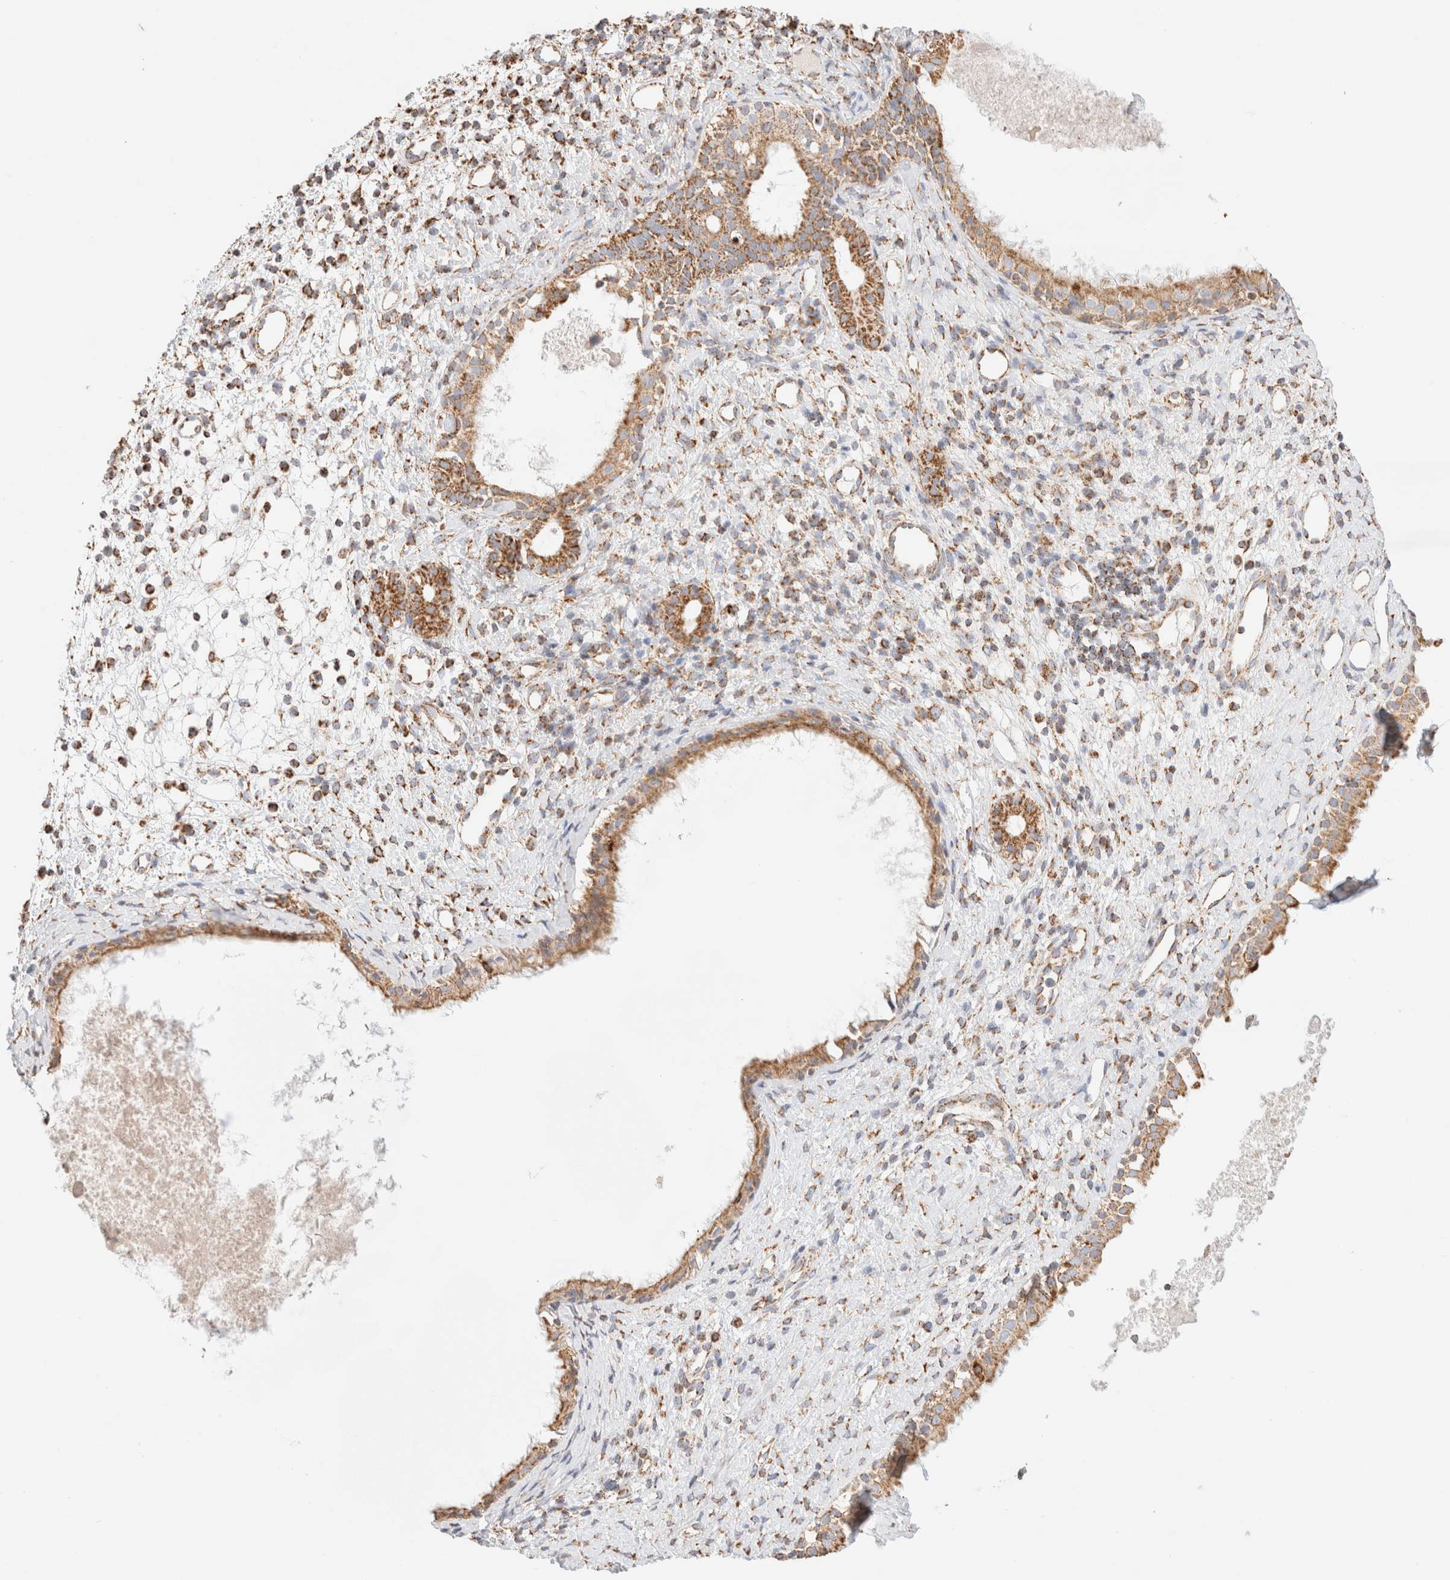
{"staining": {"intensity": "moderate", "quantity": ">75%", "location": "cytoplasmic/membranous"}, "tissue": "nasopharynx", "cell_type": "Respiratory epithelial cells", "image_type": "normal", "snomed": [{"axis": "morphology", "description": "Normal tissue, NOS"}, {"axis": "topography", "description": "Nasopharynx"}], "caption": "Immunohistochemical staining of normal human nasopharynx shows moderate cytoplasmic/membranous protein expression in about >75% of respiratory epithelial cells.", "gene": "PHB2", "patient": {"sex": "male", "age": 22}}